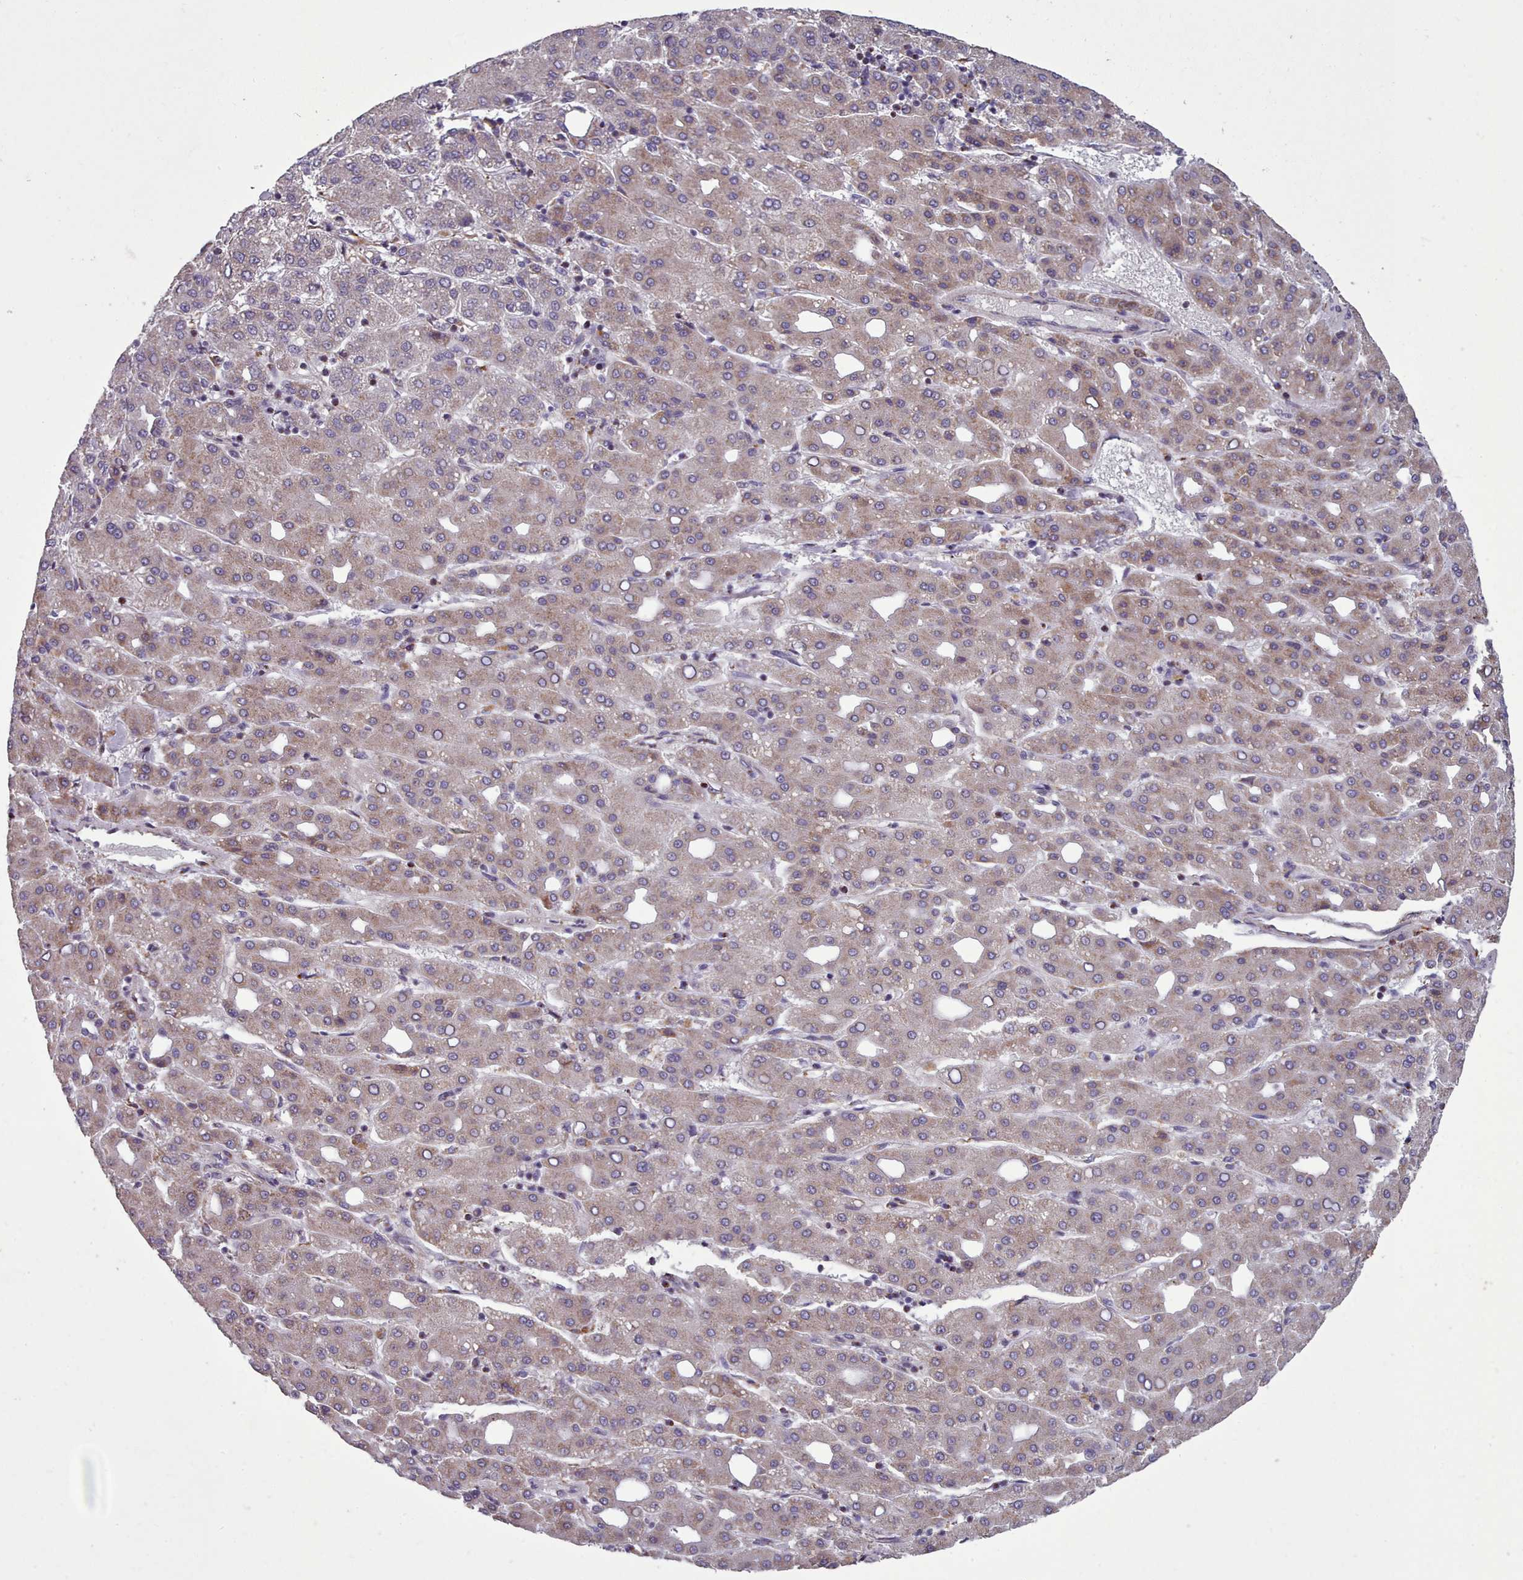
{"staining": {"intensity": "weak", "quantity": ">75%", "location": "cytoplasmic/membranous"}, "tissue": "liver cancer", "cell_type": "Tumor cells", "image_type": "cancer", "snomed": [{"axis": "morphology", "description": "Carcinoma, Hepatocellular, NOS"}, {"axis": "topography", "description": "Liver"}], "caption": "This photomicrograph reveals liver cancer stained with IHC to label a protein in brown. The cytoplasmic/membranous of tumor cells show weak positivity for the protein. Nuclei are counter-stained blue.", "gene": "FKBP10", "patient": {"sex": "male", "age": 65}}